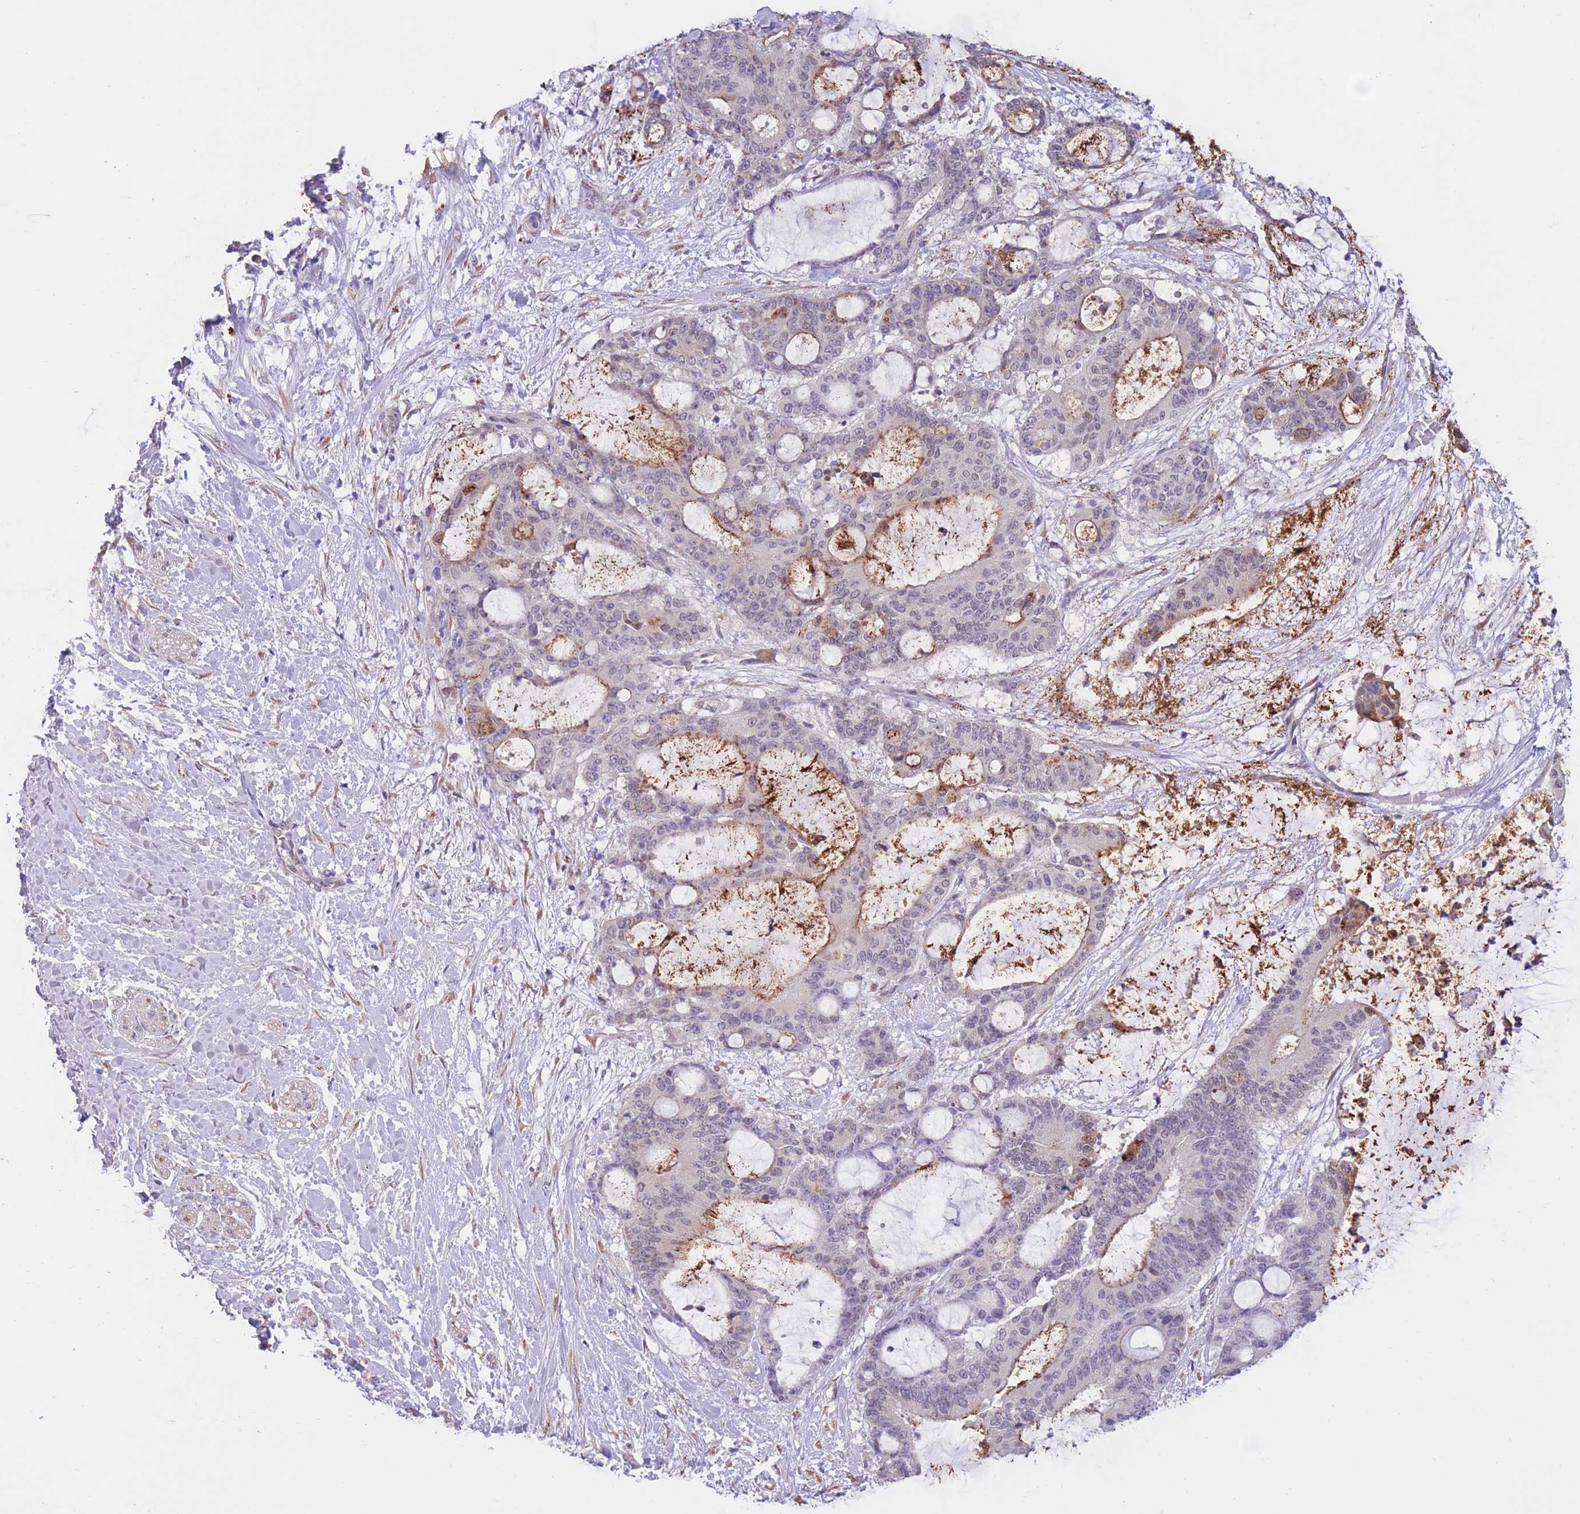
{"staining": {"intensity": "negative", "quantity": "none", "location": "none"}, "tissue": "liver cancer", "cell_type": "Tumor cells", "image_type": "cancer", "snomed": [{"axis": "morphology", "description": "Normal tissue, NOS"}, {"axis": "morphology", "description": "Cholangiocarcinoma"}, {"axis": "topography", "description": "Liver"}, {"axis": "topography", "description": "Peripheral nerve tissue"}], "caption": "Tumor cells show no significant protein positivity in liver cholangiocarcinoma.", "gene": "COL27A1", "patient": {"sex": "female", "age": 73}}